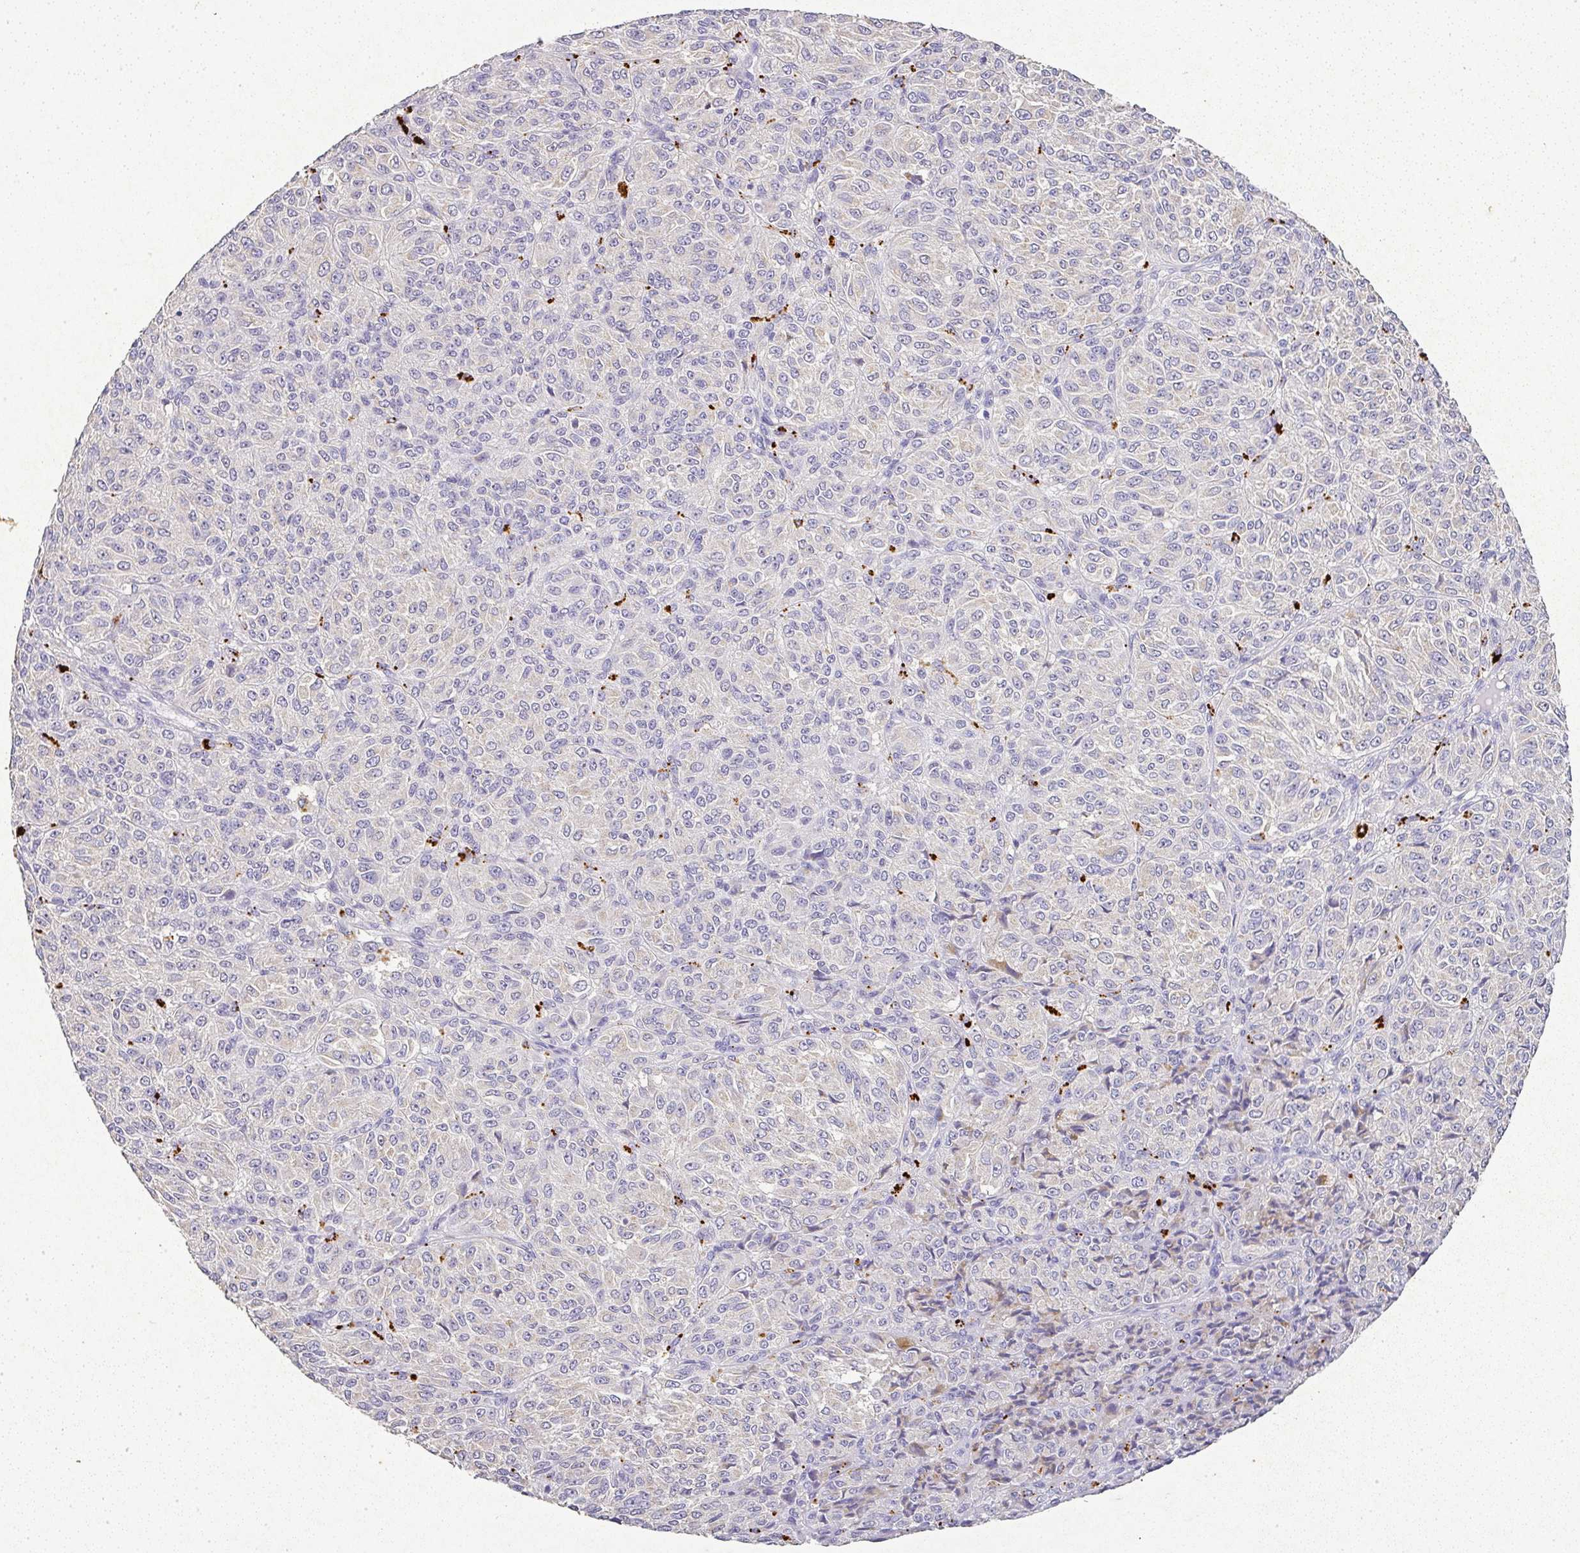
{"staining": {"intensity": "negative", "quantity": "none", "location": "none"}, "tissue": "melanoma", "cell_type": "Tumor cells", "image_type": "cancer", "snomed": [{"axis": "morphology", "description": "Malignant melanoma, Metastatic site"}, {"axis": "topography", "description": "Brain"}], "caption": "IHC of malignant melanoma (metastatic site) shows no positivity in tumor cells.", "gene": "RPS2", "patient": {"sex": "female", "age": 56}}